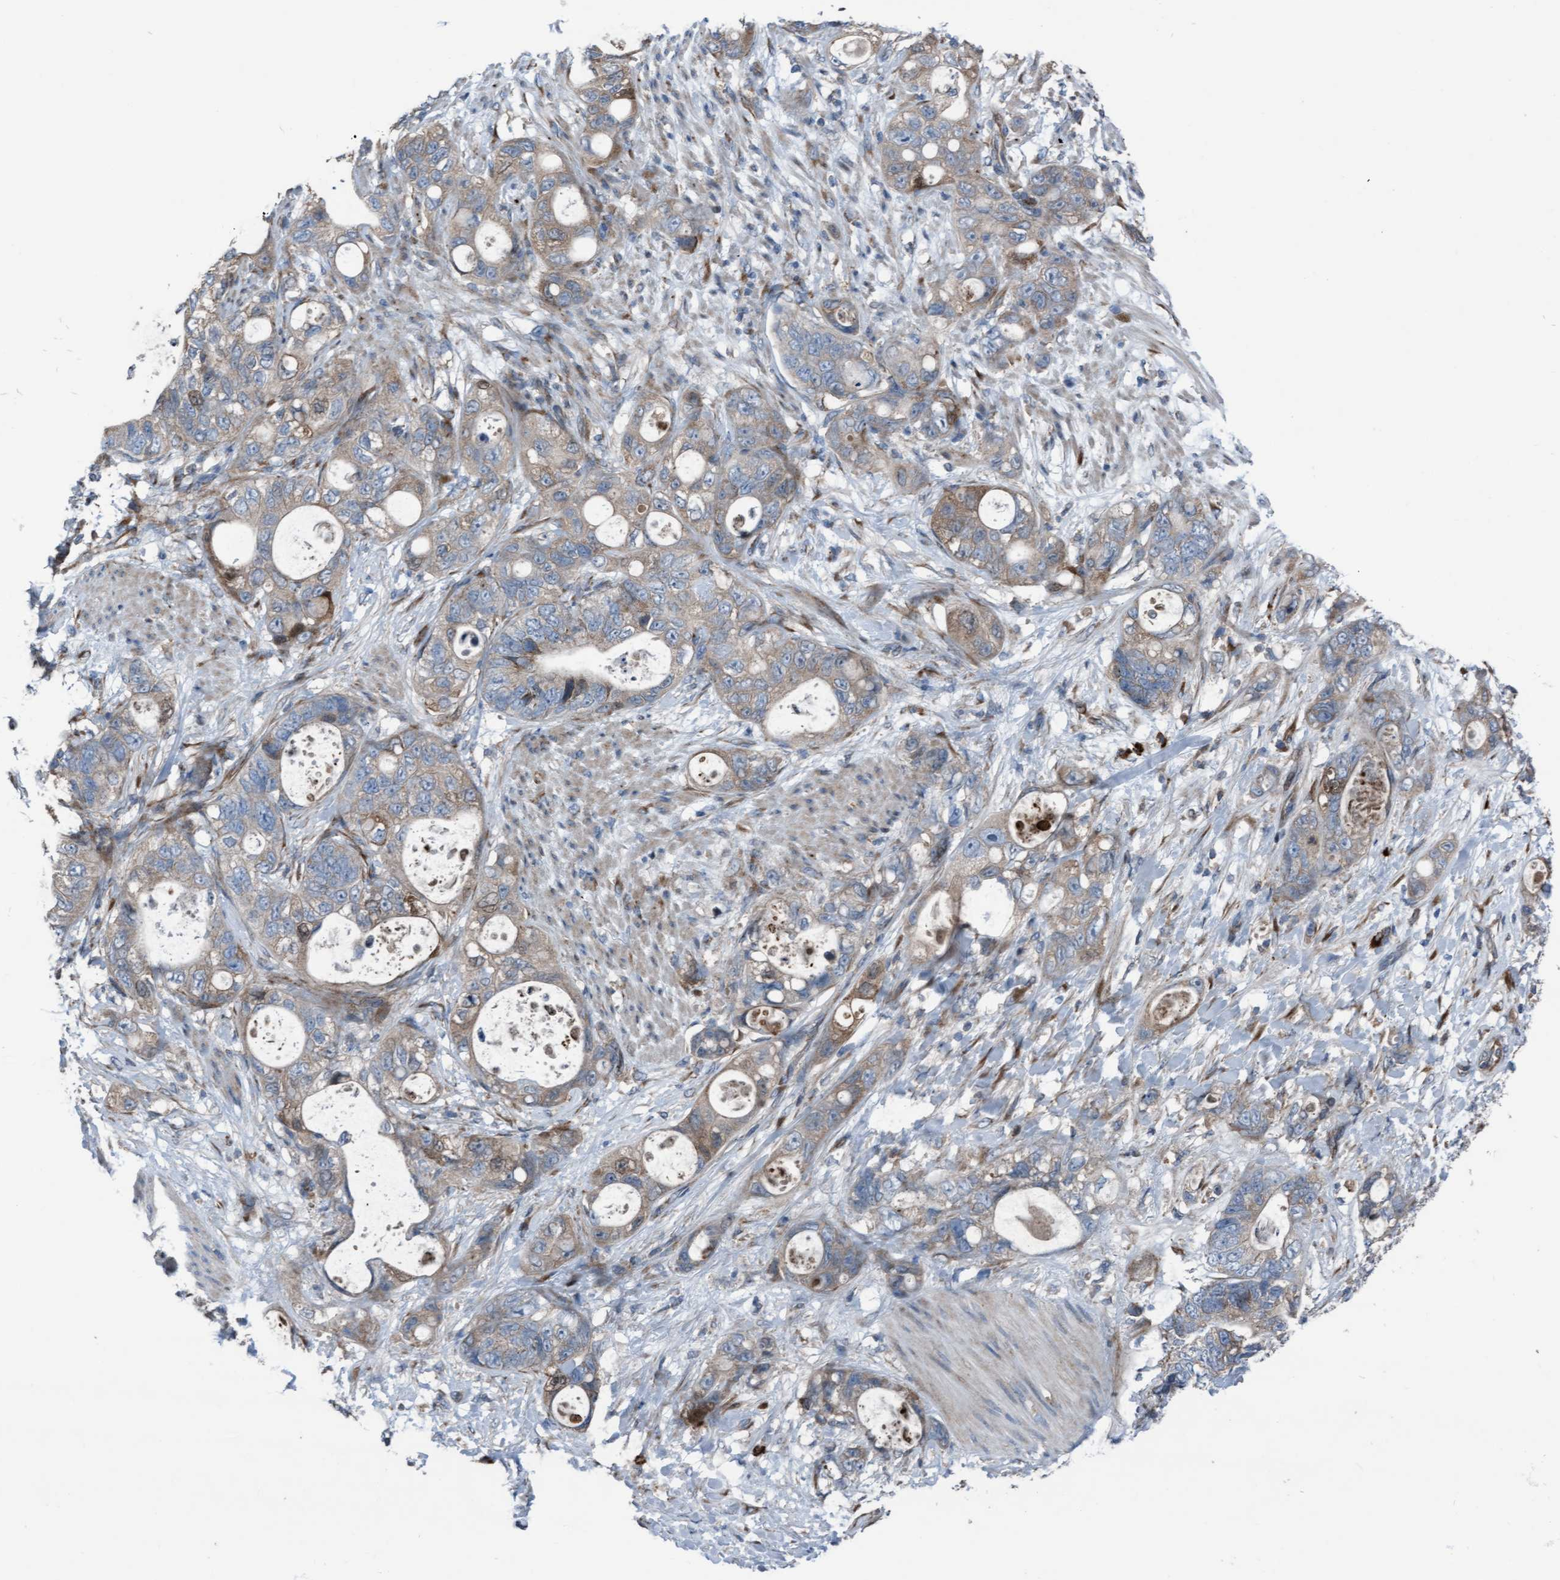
{"staining": {"intensity": "weak", "quantity": "<25%", "location": "cytoplasmic/membranous"}, "tissue": "stomach cancer", "cell_type": "Tumor cells", "image_type": "cancer", "snomed": [{"axis": "morphology", "description": "Normal tissue, NOS"}, {"axis": "morphology", "description": "Adenocarcinoma, NOS"}, {"axis": "topography", "description": "Stomach"}], "caption": "Histopathology image shows no protein expression in tumor cells of stomach adenocarcinoma tissue. Brightfield microscopy of immunohistochemistry stained with DAB (brown) and hematoxylin (blue), captured at high magnification.", "gene": "KLHL26", "patient": {"sex": "female", "age": 89}}